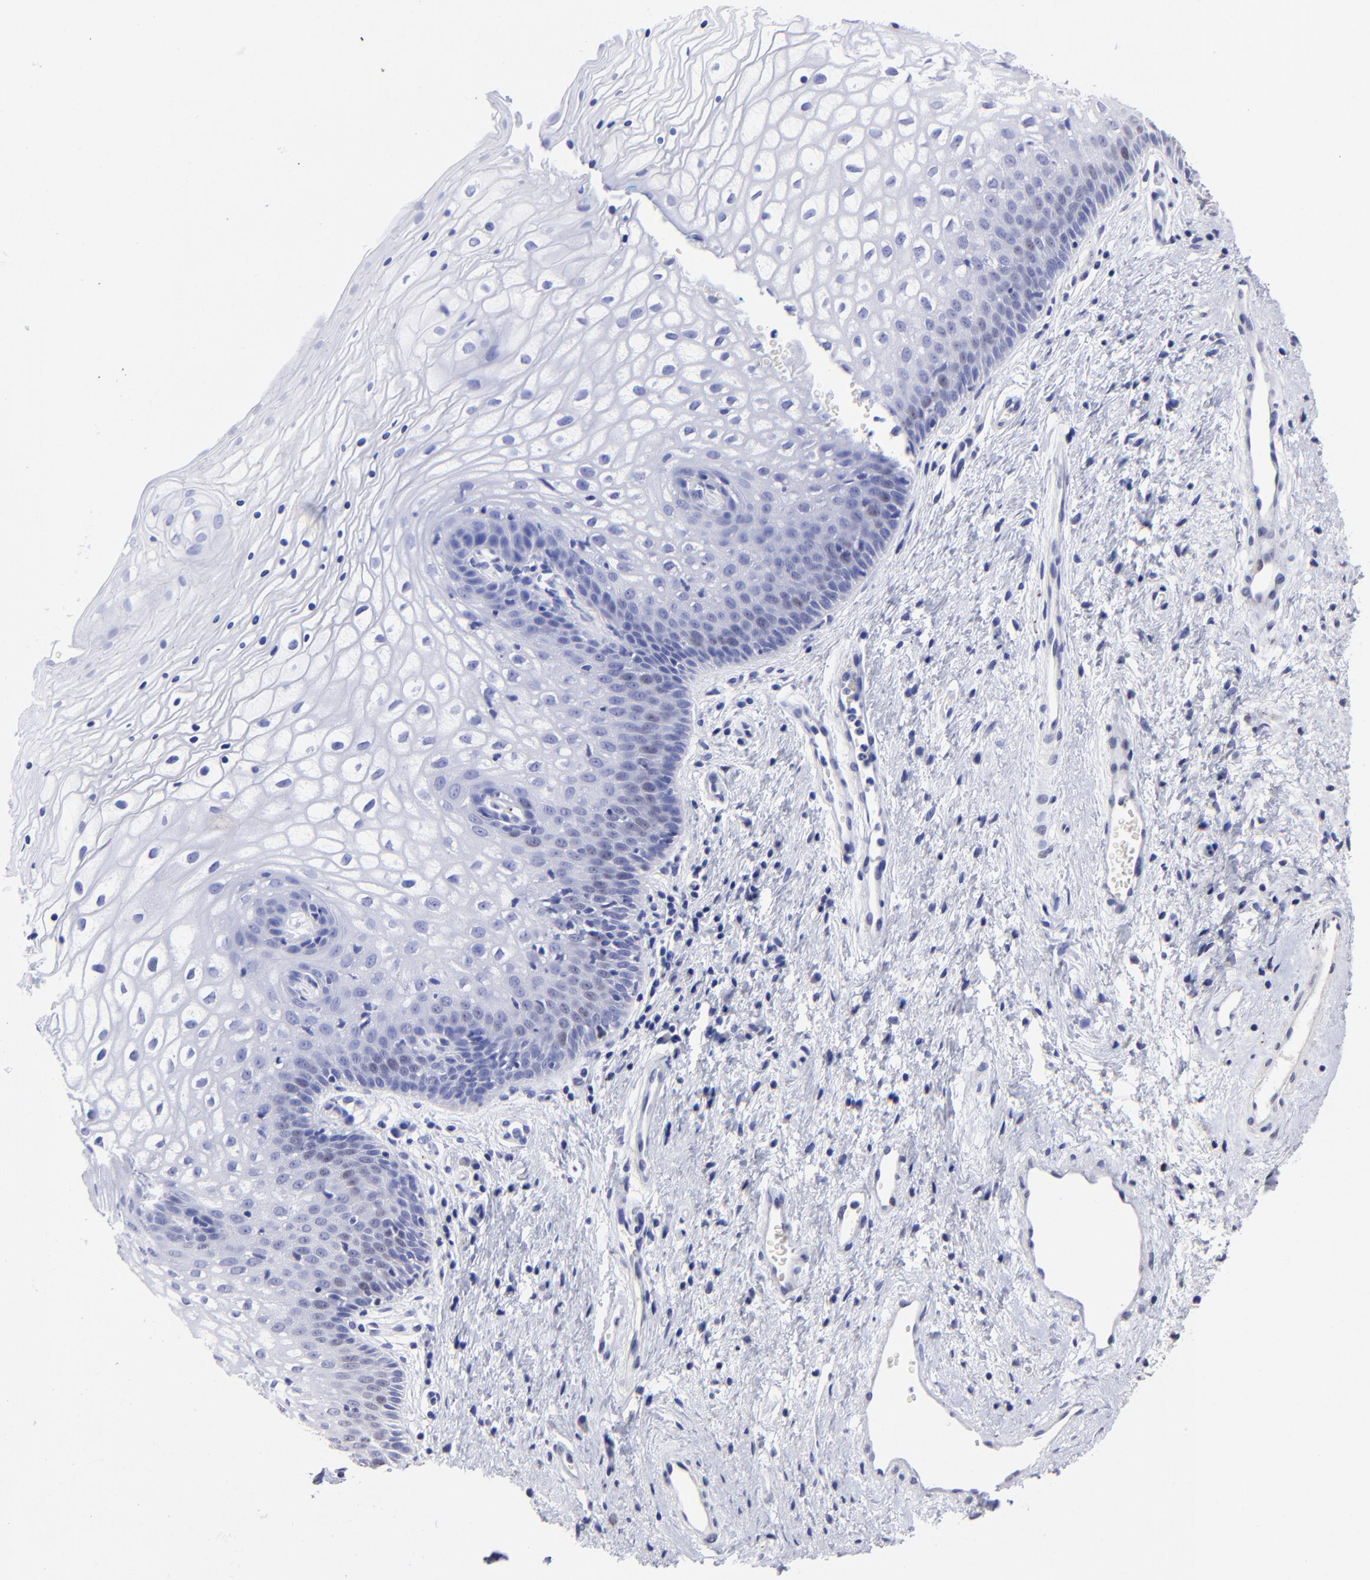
{"staining": {"intensity": "weak", "quantity": "<25%", "location": "nuclear"}, "tissue": "vagina", "cell_type": "Squamous epithelial cells", "image_type": "normal", "snomed": [{"axis": "morphology", "description": "Normal tissue, NOS"}, {"axis": "topography", "description": "Vagina"}], "caption": "The histopathology image exhibits no significant expression in squamous epithelial cells of vagina.", "gene": "DNMT1", "patient": {"sex": "female", "age": 34}}